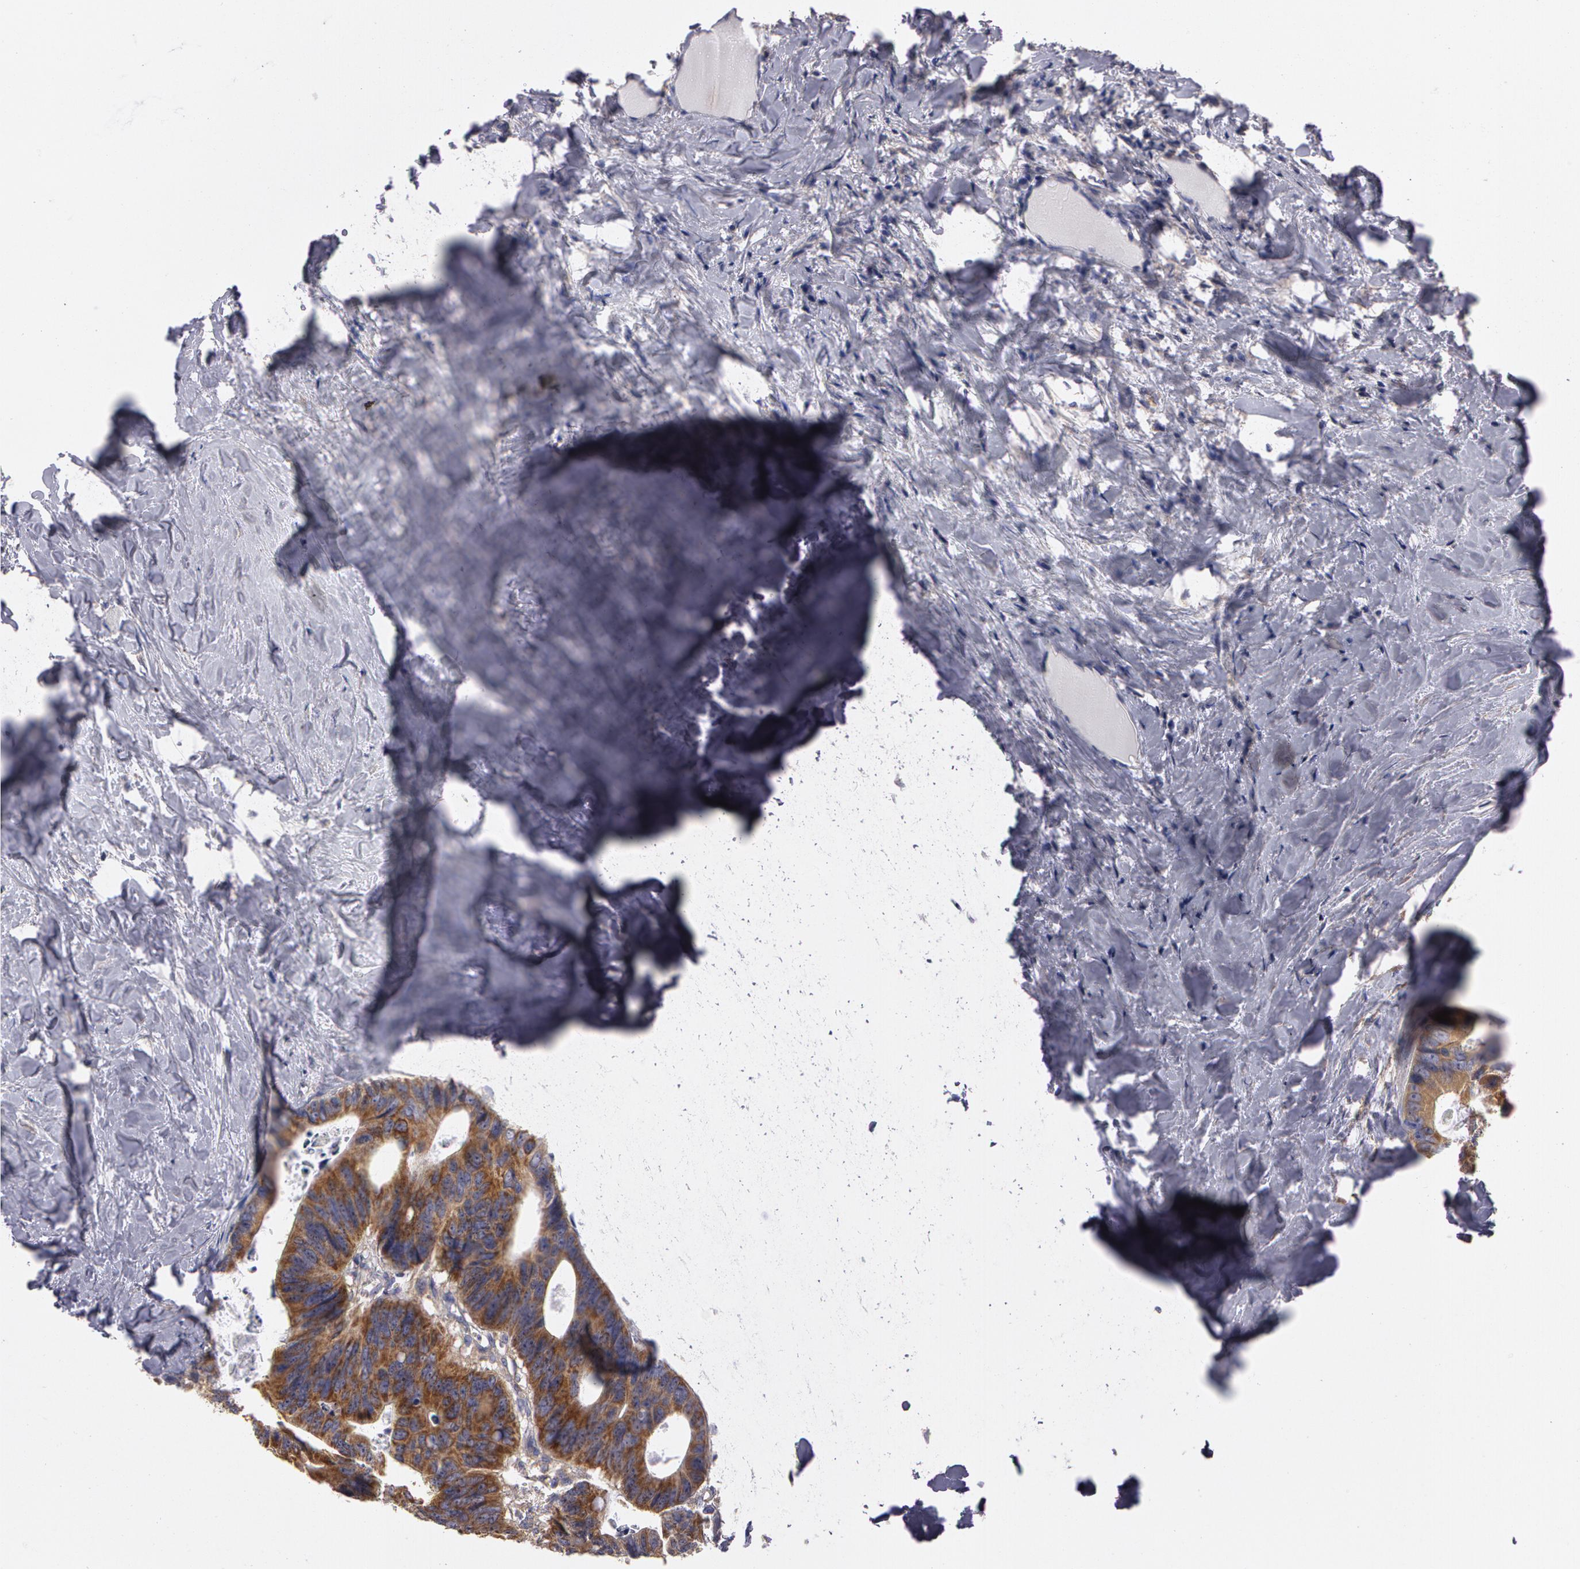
{"staining": {"intensity": "moderate", "quantity": ">75%", "location": "cytoplasmic/membranous"}, "tissue": "colorectal cancer", "cell_type": "Tumor cells", "image_type": "cancer", "snomed": [{"axis": "morphology", "description": "Adenocarcinoma, NOS"}, {"axis": "topography", "description": "Colon"}], "caption": "The histopathology image displays immunohistochemical staining of adenocarcinoma (colorectal). There is moderate cytoplasmic/membranous staining is present in about >75% of tumor cells. The staining was performed using DAB (3,3'-diaminobenzidine), with brown indicating positive protein expression. Nuclei are stained blue with hematoxylin.", "gene": "NEK9", "patient": {"sex": "female", "age": 55}}